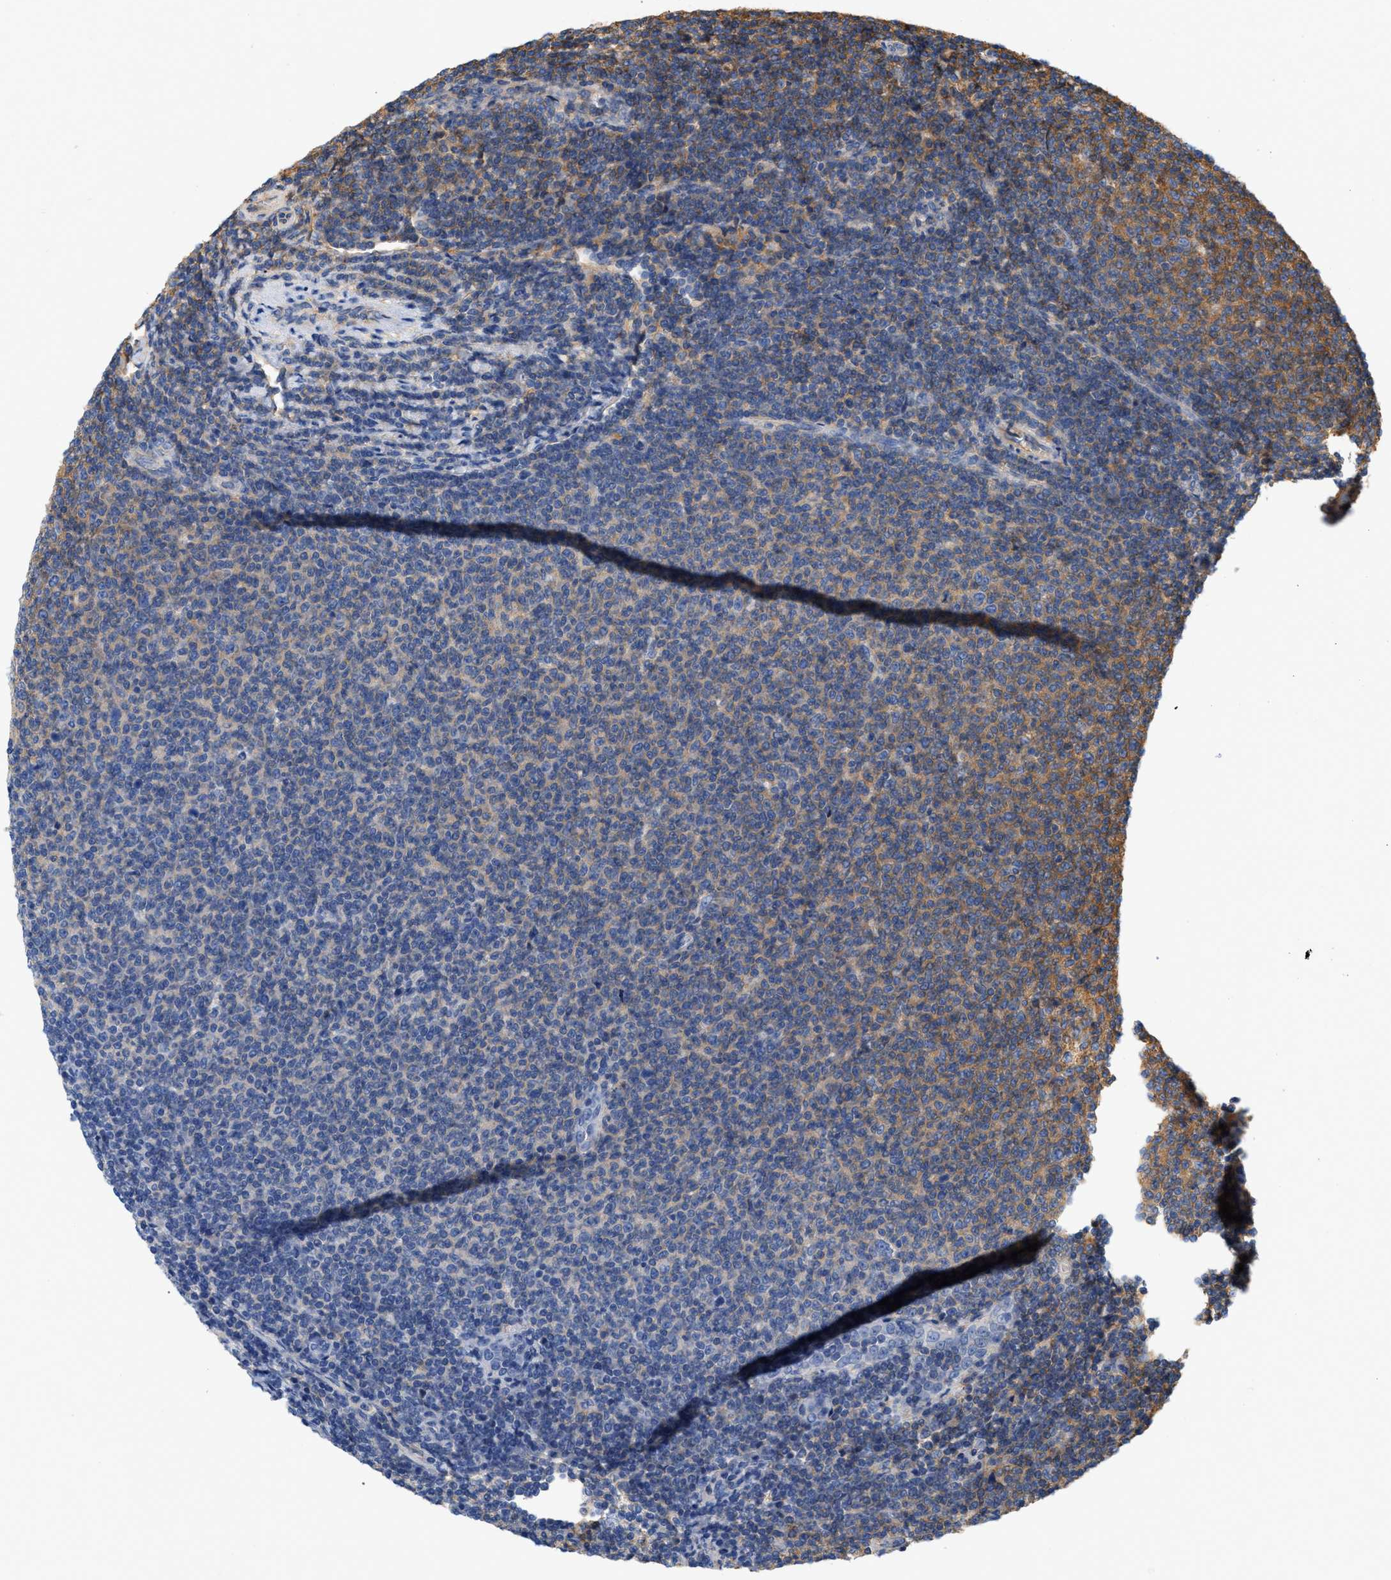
{"staining": {"intensity": "moderate", "quantity": "<25%", "location": "cytoplasmic/membranous"}, "tissue": "lymphoma", "cell_type": "Tumor cells", "image_type": "cancer", "snomed": [{"axis": "morphology", "description": "Malignant lymphoma, non-Hodgkin's type, Low grade"}, {"axis": "topography", "description": "Lymph node"}], "caption": "Immunohistochemical staining of lymphoma demonstrates moderate cytoplasmic/membranous protein positivity in about <25% of tumor cells.", "gene": "GNB4", "patient": {"sex": "male", "age": 66}}